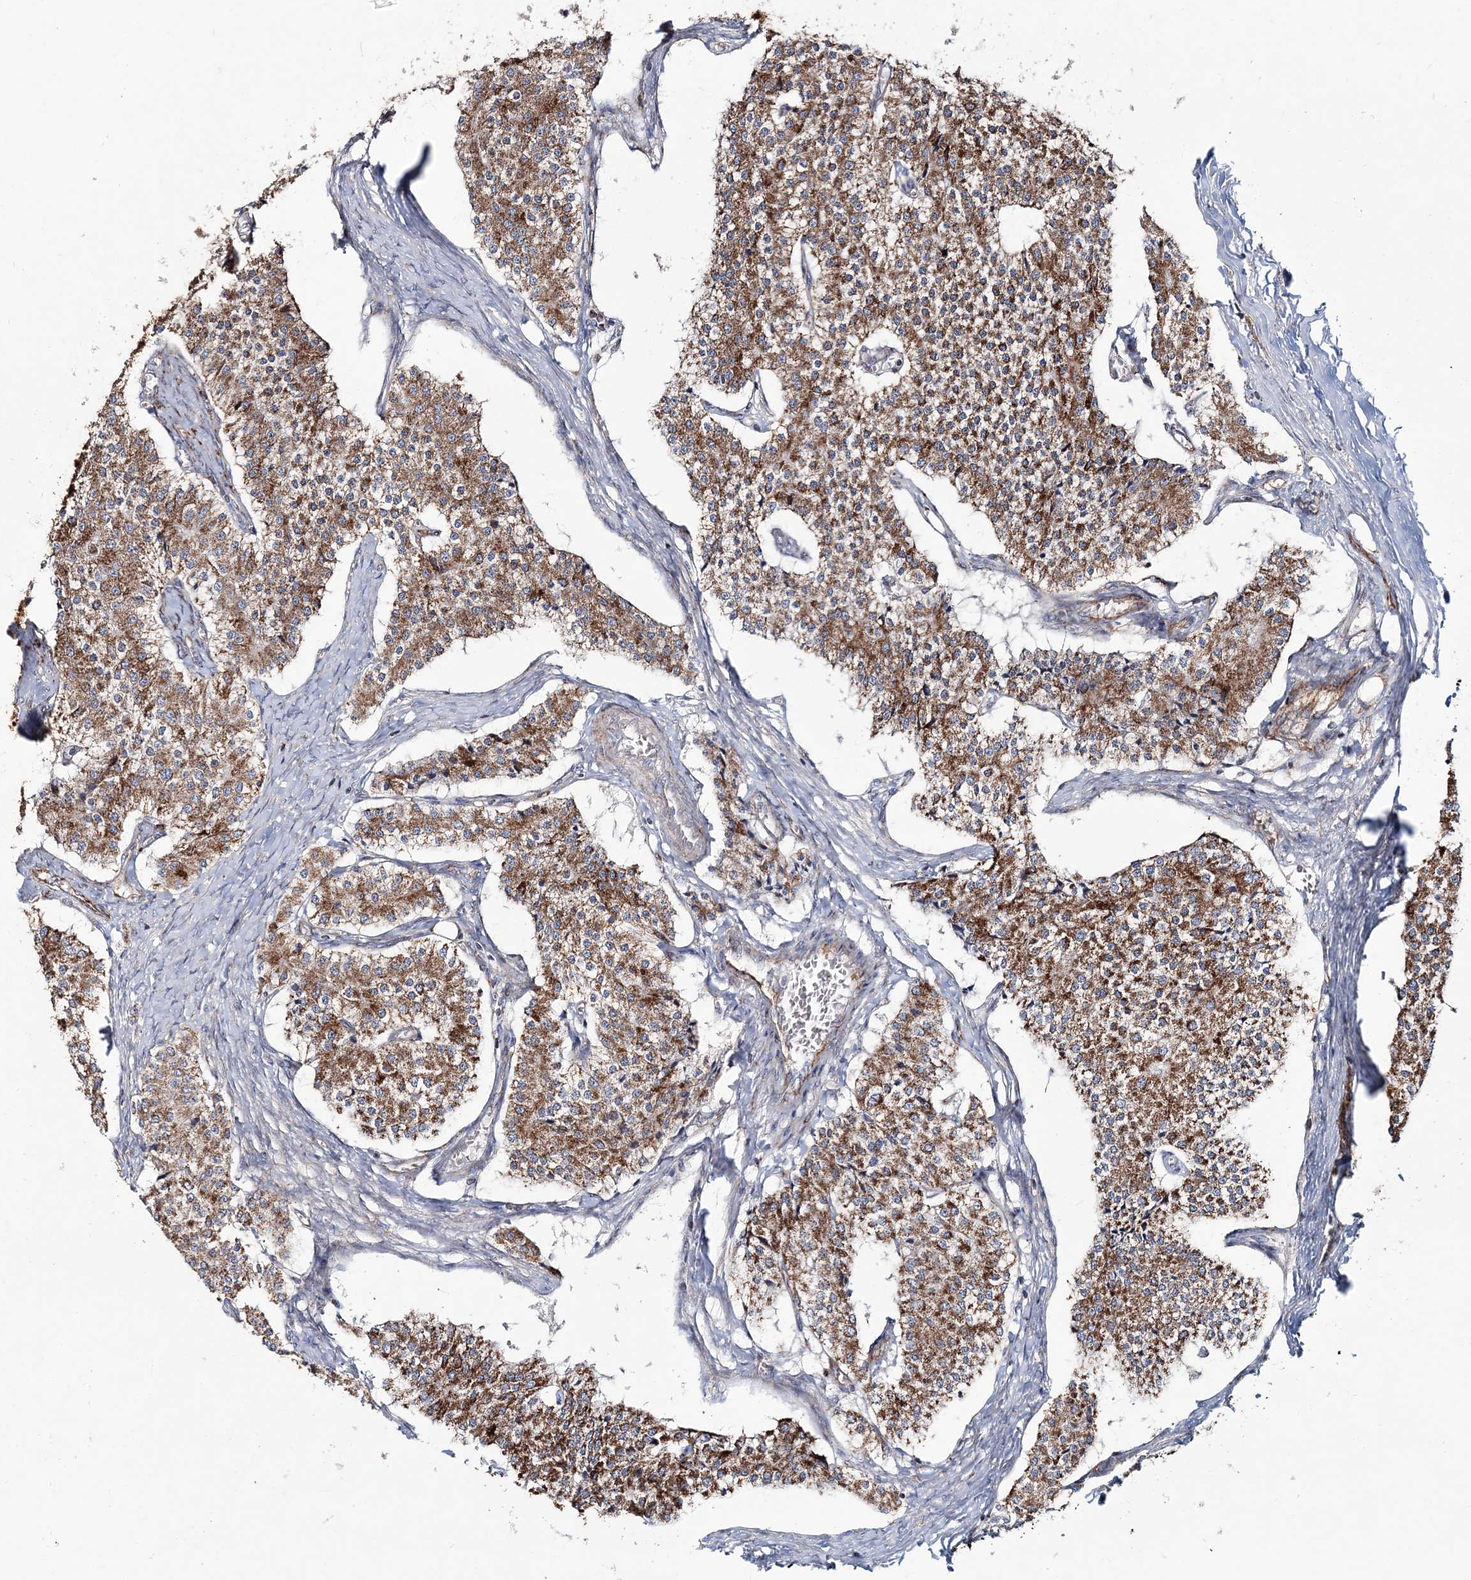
{"staining": {"intensity": "moderate", "quantity": ">75%", "location": "cytoplasmic/membranous"}, "tissue": "carcinoid", "cell_type": "Tumor cells", "image_type": "cancer", "snomed": [{"axis": "morphology", "description": "Carcinoid, malignant, NOS"}, {"axis": "topography", "description": "Colon"}], "caption": "Malignant carcinoid stained for a protein reveals moderate cytoplasmic/membranous positivity in tumor cells.", "gene": "ARHGAP6", "patient": {"sex": "female", "age": 52}}